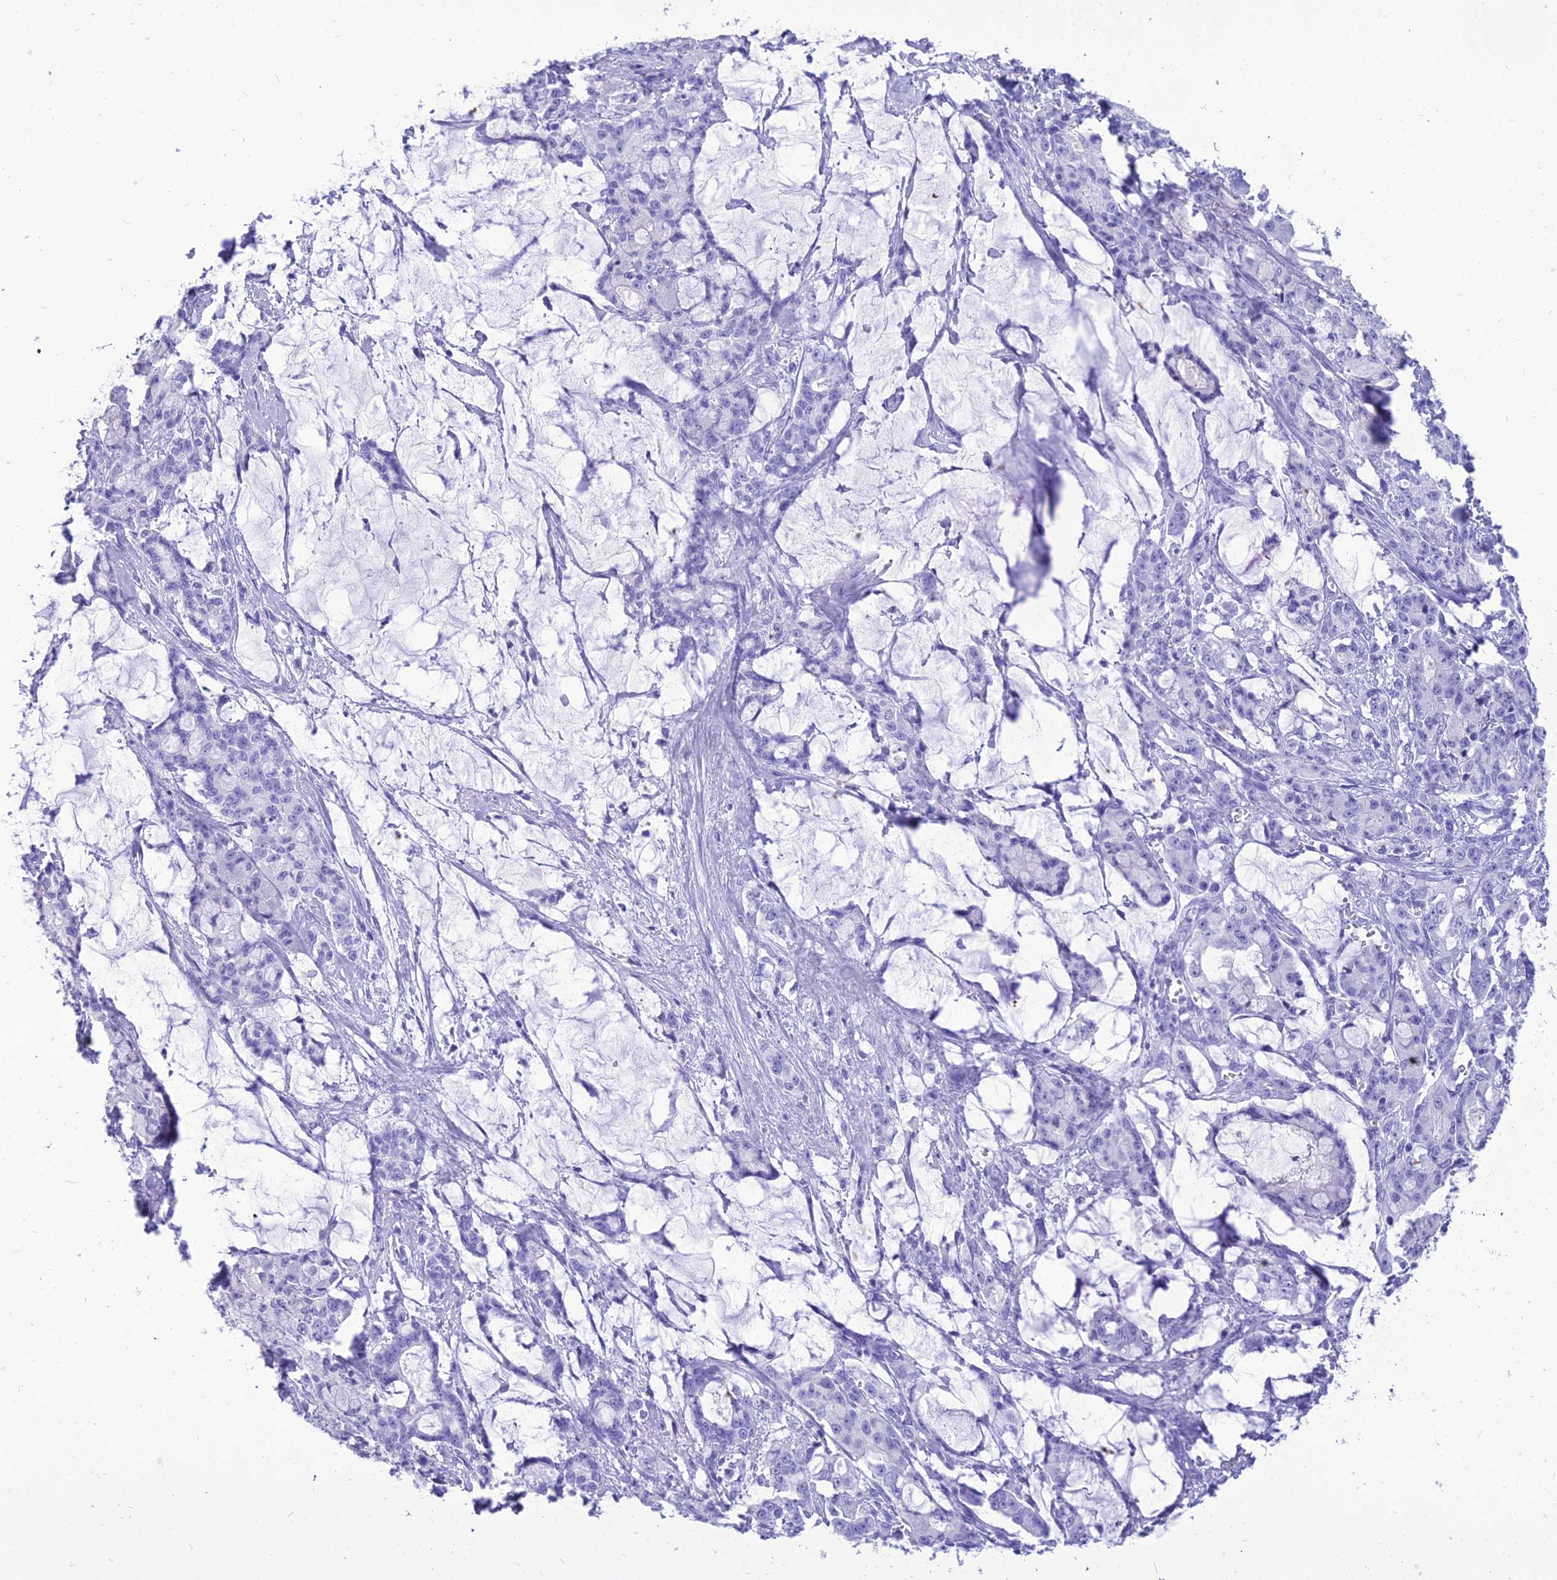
{"staining": {"intensity": "negative", "quantity": "none", "location": "none"}, "tissue": "pancreatic cancer", "cell_type": "Tumor cells", "image_type": "cancer", "snomed": [{"axis": "morphology", "description": "Adenocarcinoma, NOS"}, {"axis": "topography", "description": "Pancreas"}], "caption": "This is an immunohistochemistry image of pancreatic cancer. There is no staining in tumor cells.", "gene": "PNMA5", "patient": {"sex": "female", "age": 73}}